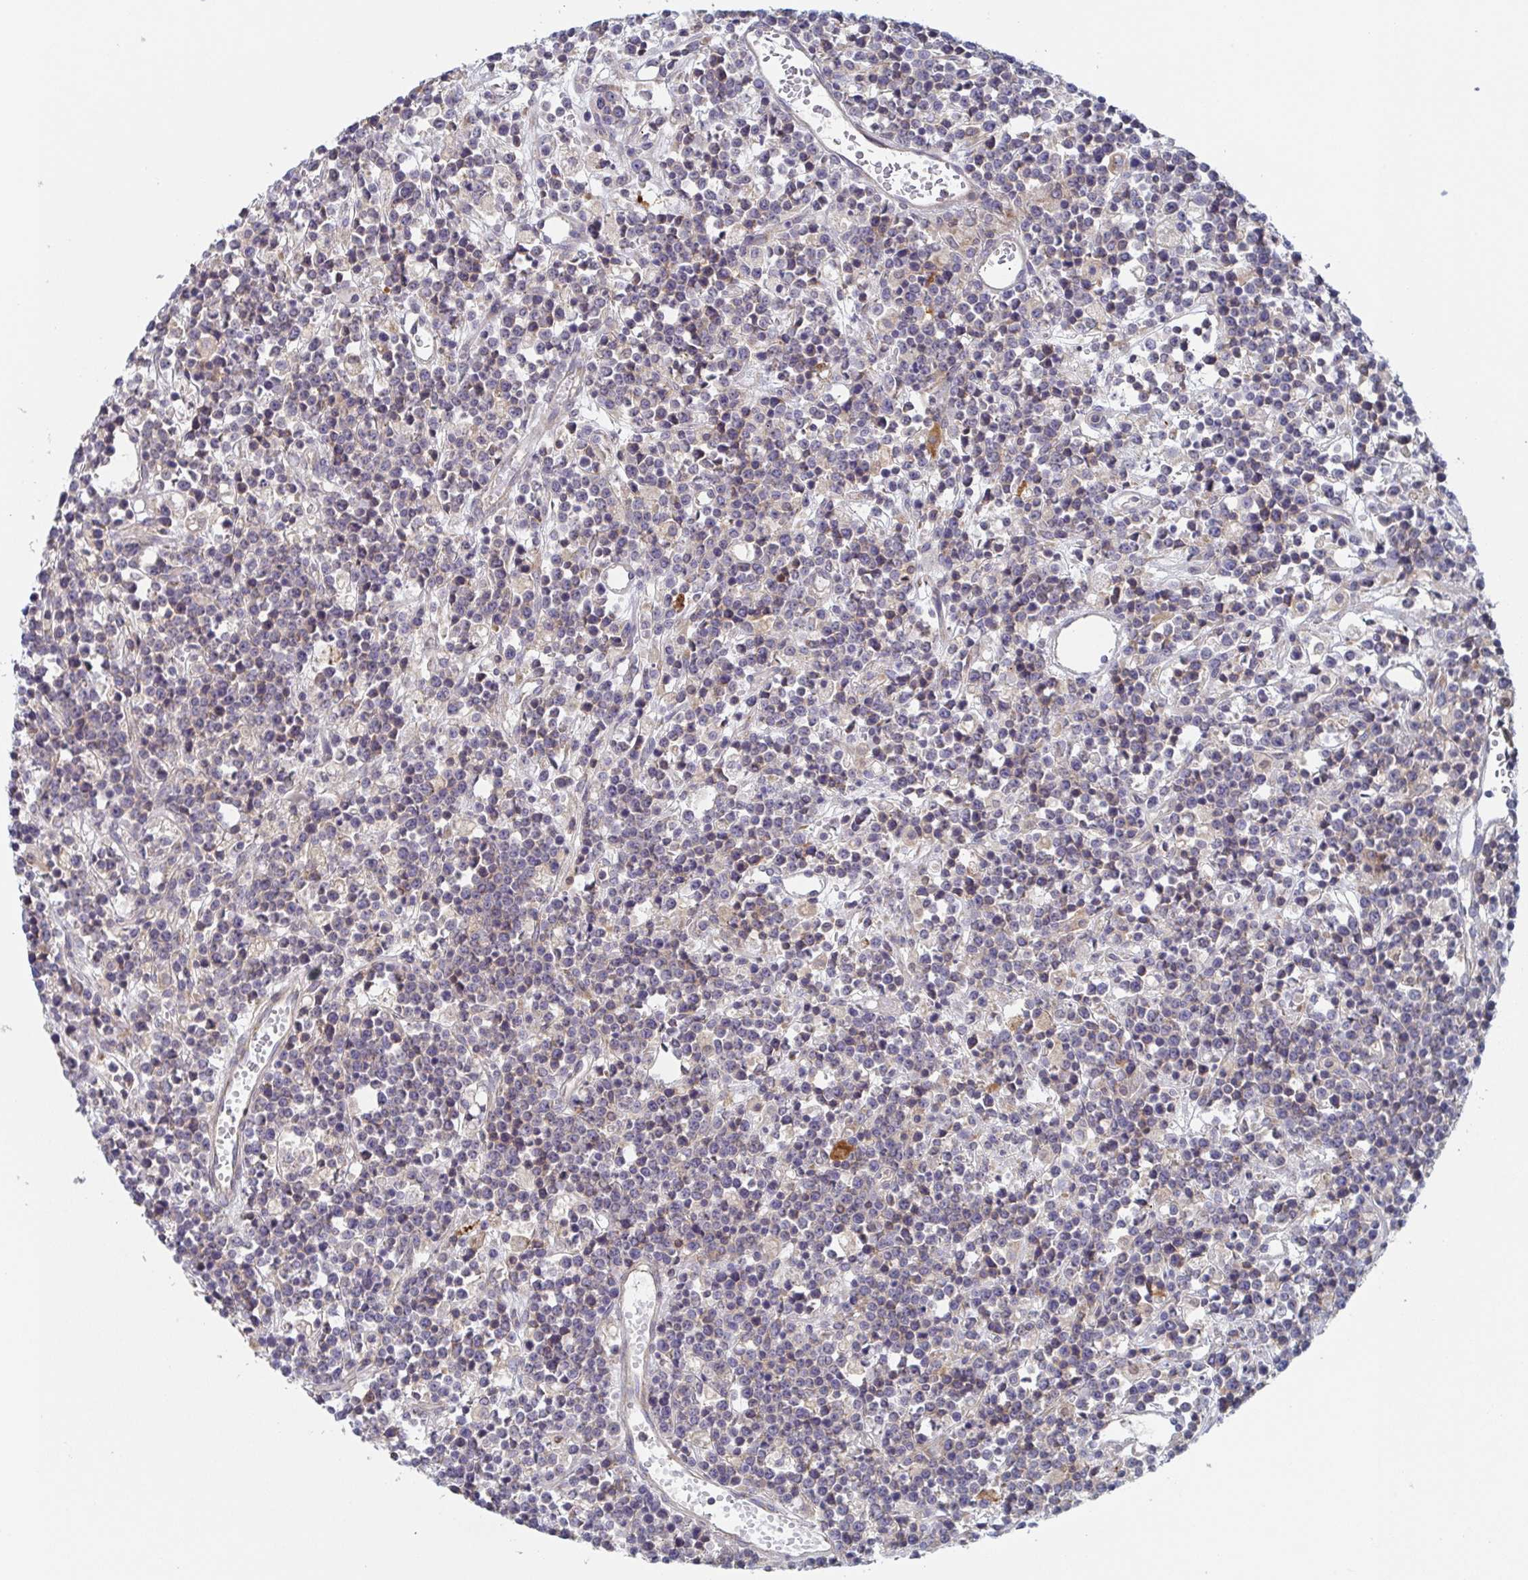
{"staining": {"intensity": "negative", "quantity": "none", "location": "none"}, "tissue": "lymphoma", "cell_type": "Tumor cells", "image_type": "cancer", "snomed": [{"axis": "morphology", "description": "Malignant lymphoma, non-Hodgkin's type, High grade"}, {"axis": "topography", "description": "Ovary"}], "caption": "IHC image of lymphoma stained for a protein (brown), which displays no positivity in tumor cells.", "gene": "TUFT1", "patient": {"sex": "female", "age": 56}}